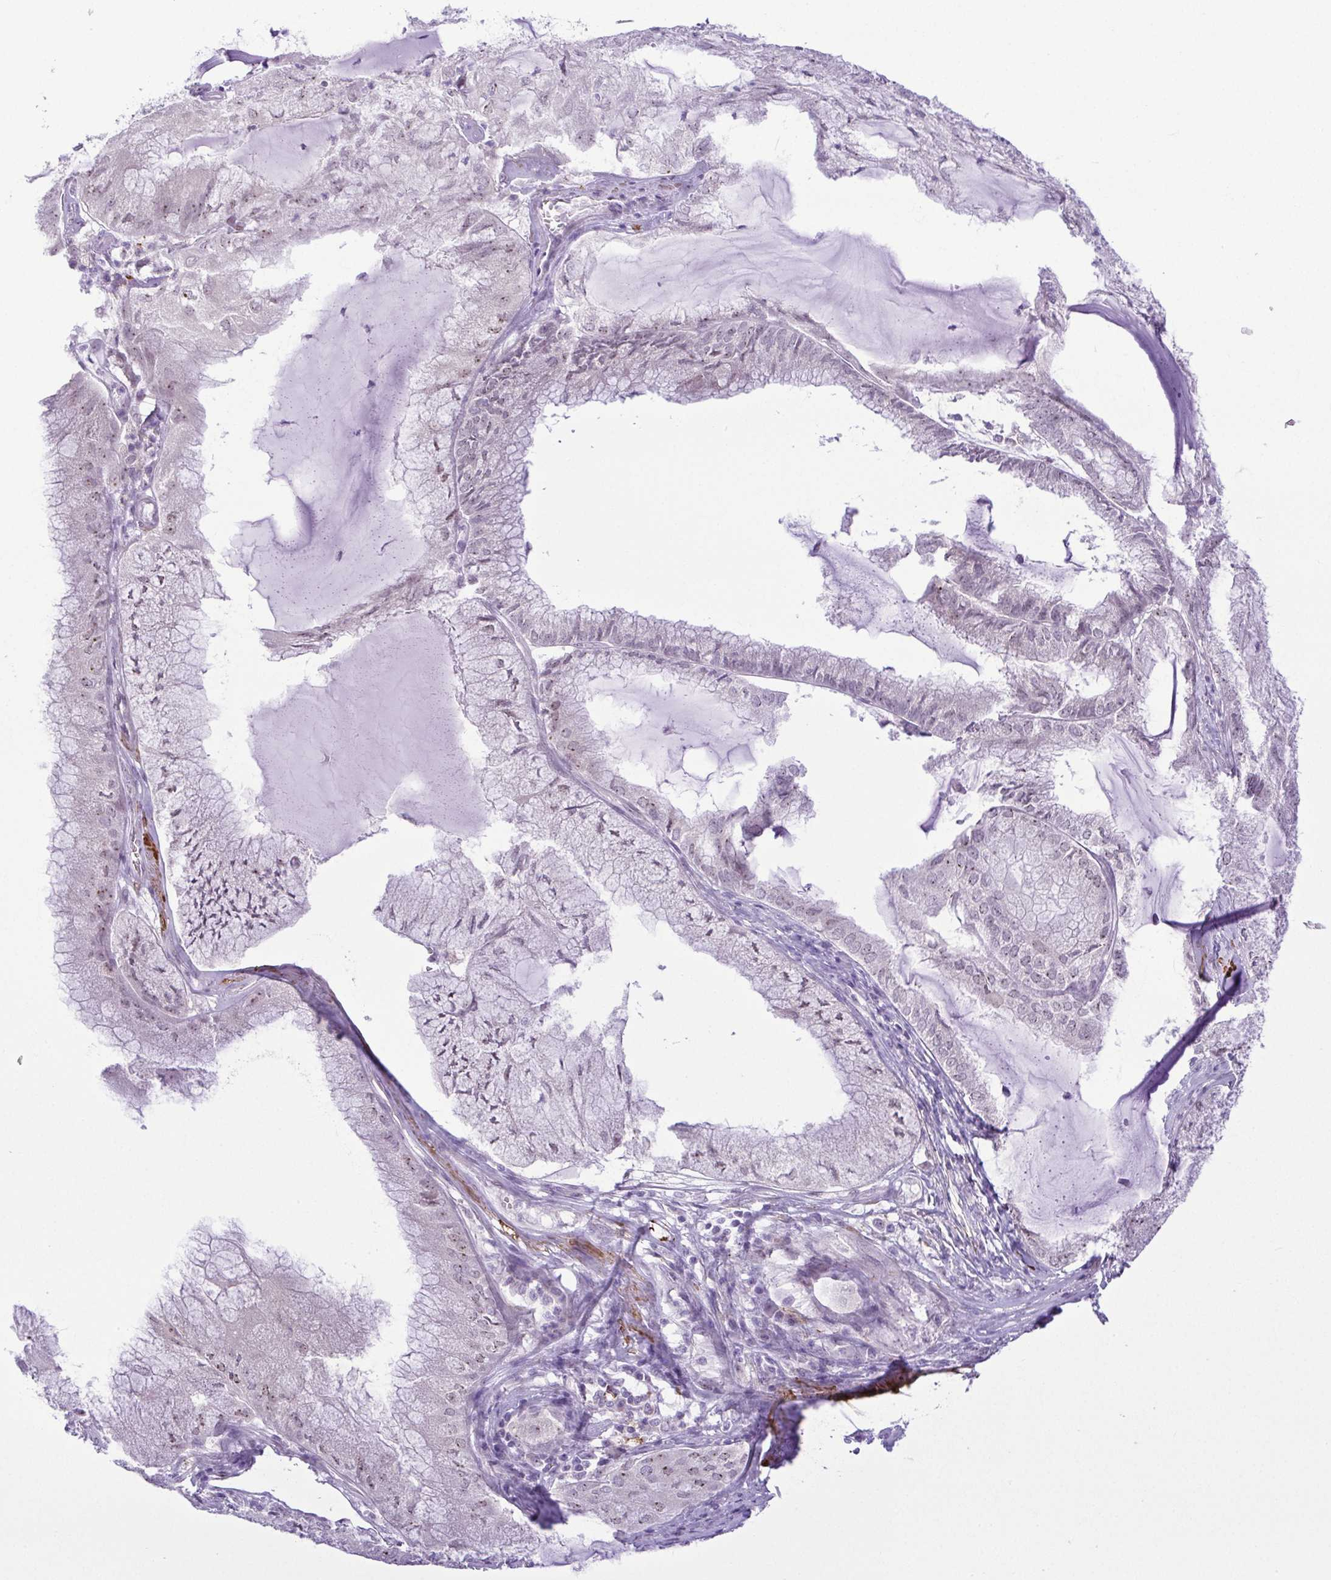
{"staining": {"intensity": "weak", "quantity": "<25%", "location": "nuclear"}, "tissue": "endometrial cancer", "cell_type": "Tumor cells", "image_type": "cancer", "snomed": [{"axis": "morphology", "description": "Carcinoma, NOS"}, {"axis": "topography", "description": "Endometrium"}], "caption": "This is an immunohistochemistry histopathology image of endometrial cancer (carcinoma). There is no positivity in tumor cells.", "gene": "RSL24D1", "patient": {"sex": "female", "age": 62}}